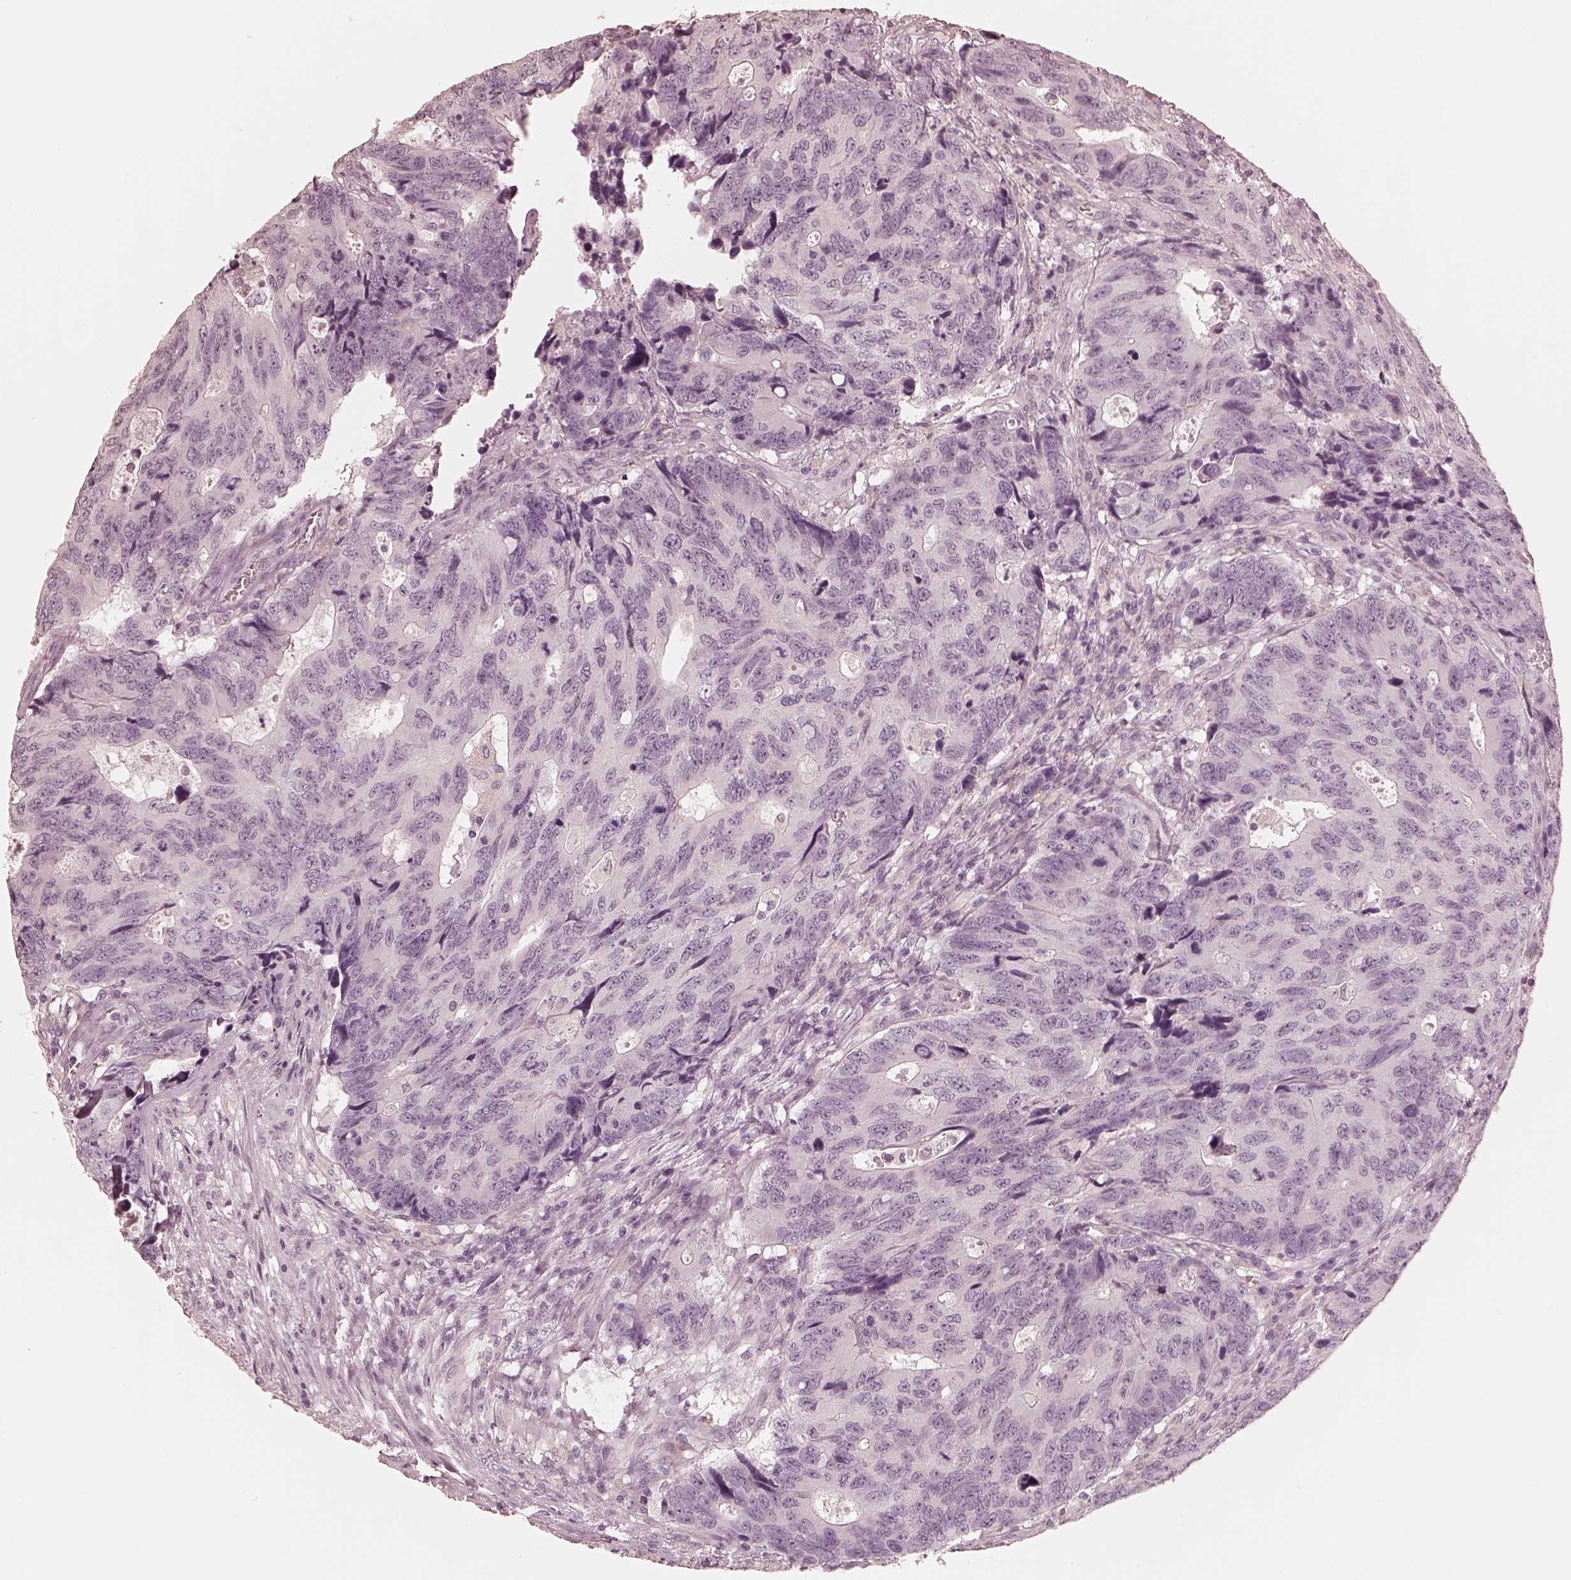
{"staining": {"intensity": "negative", "quantity": "none", "location": "none"}, "tissue": "colorectal cancer", "cell_type": "Tumor cells", "image_type": "cancer", "snomed": [{"axis": "morphology", "description": "Adenocarcinoma, NOS"}, {"axis": "topography", "description": "Colon"}], "caption": "Immunohistochemical staining of human colorectal cancer exhibits no significant positivity in tumor cells.", "gene": "CALR3", "patient": {"sex": "female", "age": 77}}